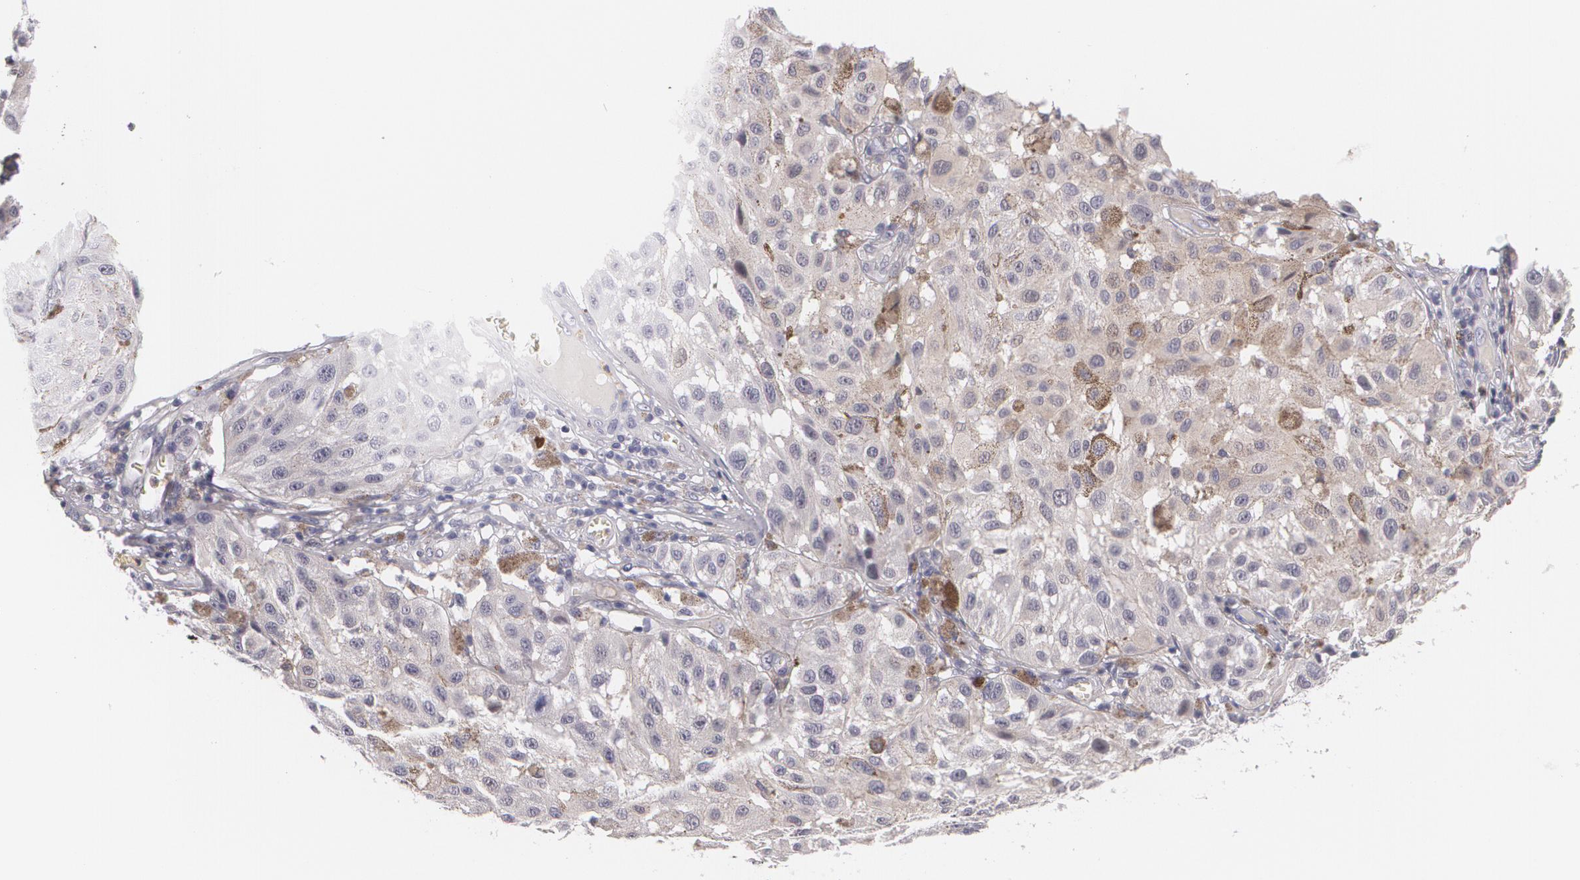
{"staining": {"intensity": "negative", "quantity": "none", "location": "none"}, "tissue": "melanoma", "cell_type": "Tumor cells", "image_type": "cancer", "snomed": [{"axis": "morphology", "description": "Malignant melanoma, NOS"}, {"axis": "topography", "description": "Skin"}], "caption": "Tumor cells are negative for protein expression in human malignant melanoma. The staining was performed using DAB to visualize the protein expression in brown, while the nuclei were stained in blue with hematoxylin (Magnification: 20x).", "gene": "FAM181A", "patient": {"sex": "female", "age": 64}}